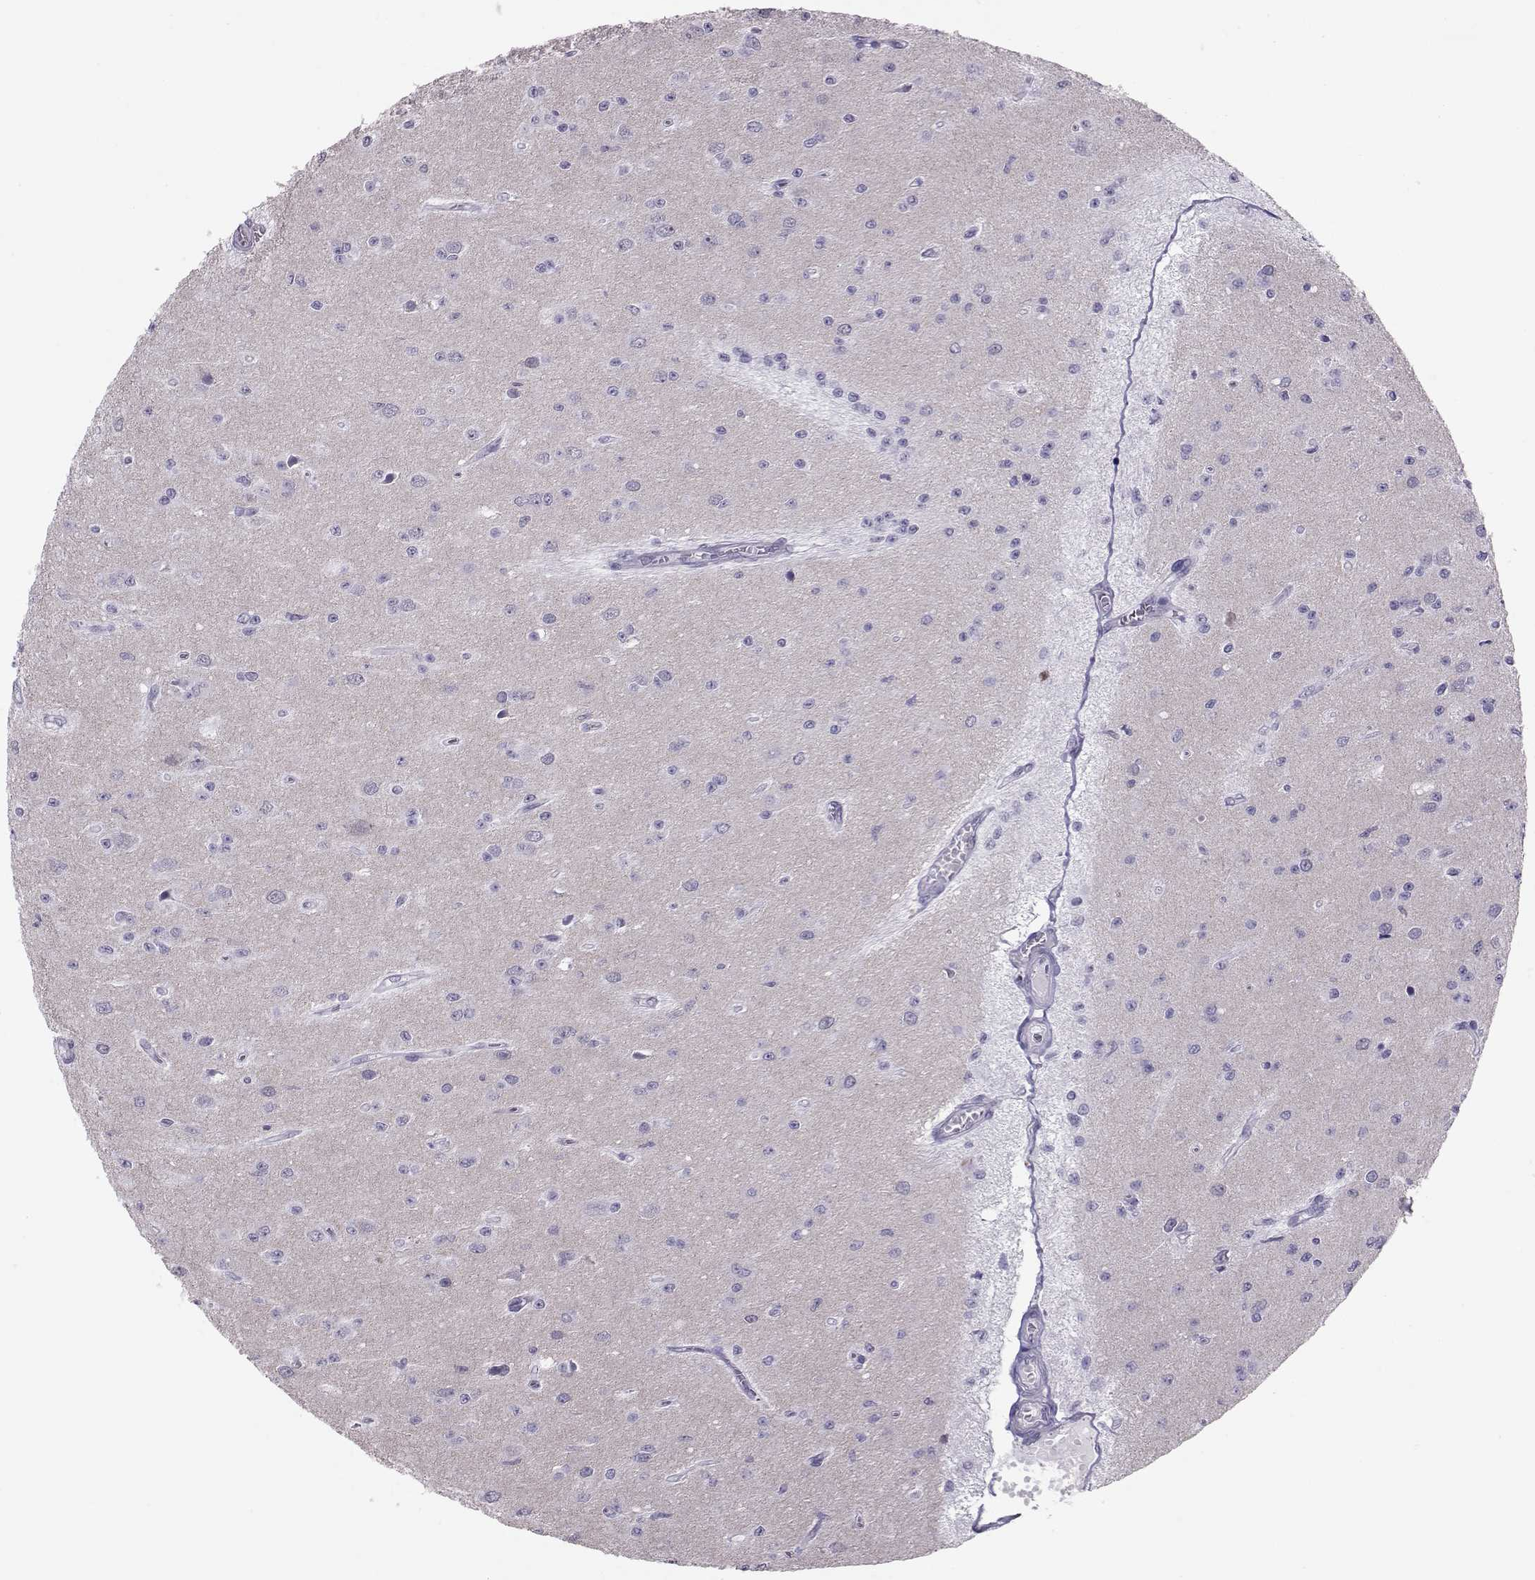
{"staining": {"intensity": "negative", "quantity": "none", "location": "none"}, "tissue": "glioma", "cell_type": "Tumor cells", "image_type": "cancer", "snomed": [{"axis": "morphology", "description": "Glioma, malignant, Low grade"}, {"axis": "topography", "description": "Brain"}], "caption": "DAB (3,3'-diaminobenzidine) immunohistochemical staining of malignant low-grade glioma displays no significant expression in tumor cells.", "gene": "DNAAF1", "patient": {"sex": "female", "age": 45}}